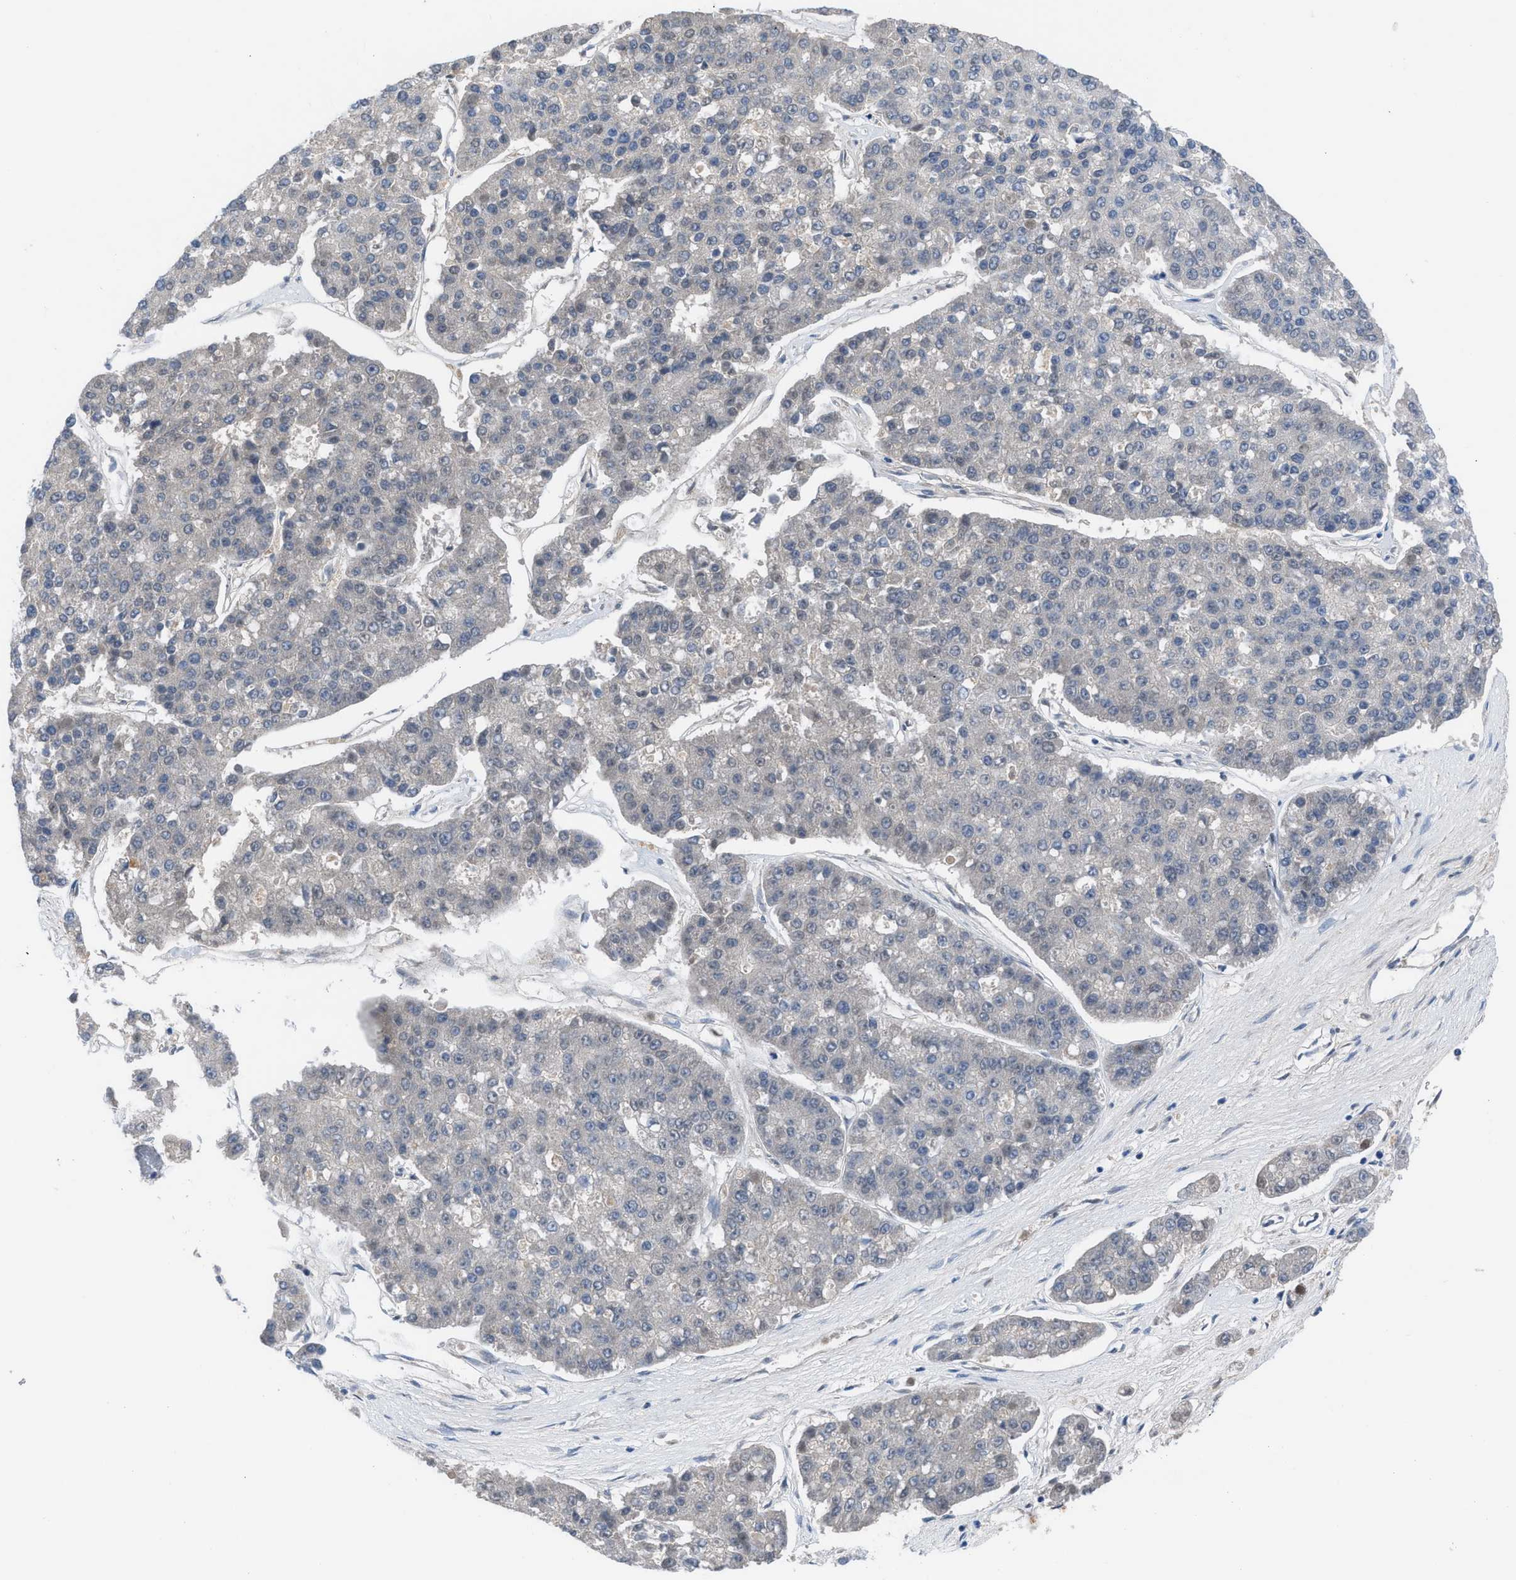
{"staining": {"intensity": "negative", "quantity": "none", "location": "none"}, "tissue": "pancreatic cancer", "cell_type": "Tumor cells", "image_type": "cancer", "snomed": [{"axis": "morphology", "description": "Adenocarcinoma, NOS"}, {"axis": "topography", "description": "Pancreas"}], "caption": "DAB (3,3'-diaminobenzidine) immunohistochemical staining of adenocarcinoma (pancreatic) exhibits no significant expression in tumor cells.", "gene": "HPX", "patient": {"sex": "male", "age": 50}}